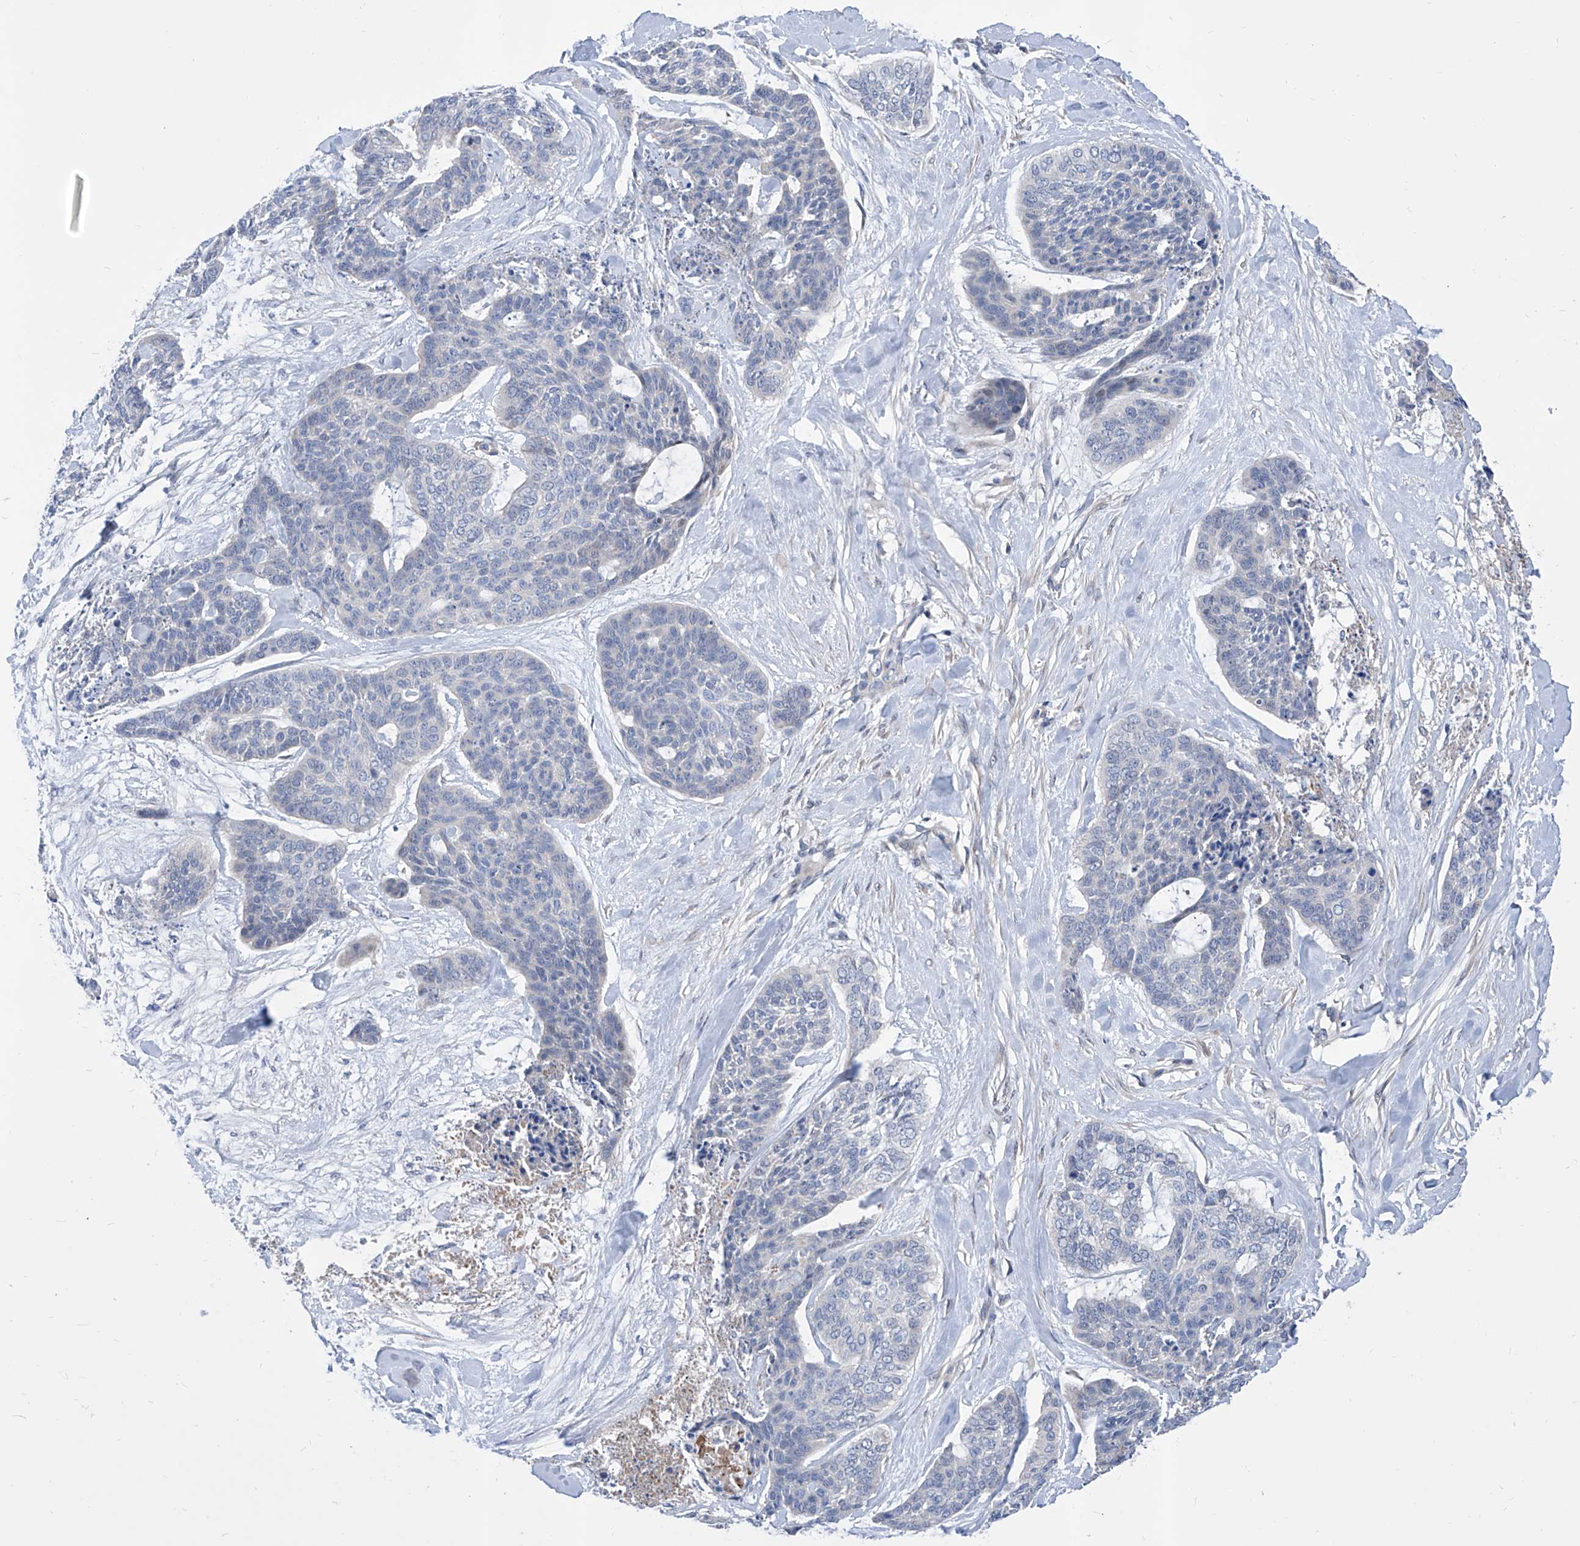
{"staining": {"intensity": "negative", "quantity": "none", "location": "none"}, "tissue": "skin cancer", "cell_type": "Tumor cells", "image_type": "cancer", "snomed": [{"axis": "morphology", "description": "Basal cell carcinoma"}, {"axis": "topography", "description": "Skin"}], "caption": "High magnification brightfield microscopy of skin cancer stained with DAB (brown) and counterstained with hematoxylin (blue): tumor cells show no significant staining.", "gene": "SRBD1", "patient": {"sex": "female", "age": 64}}